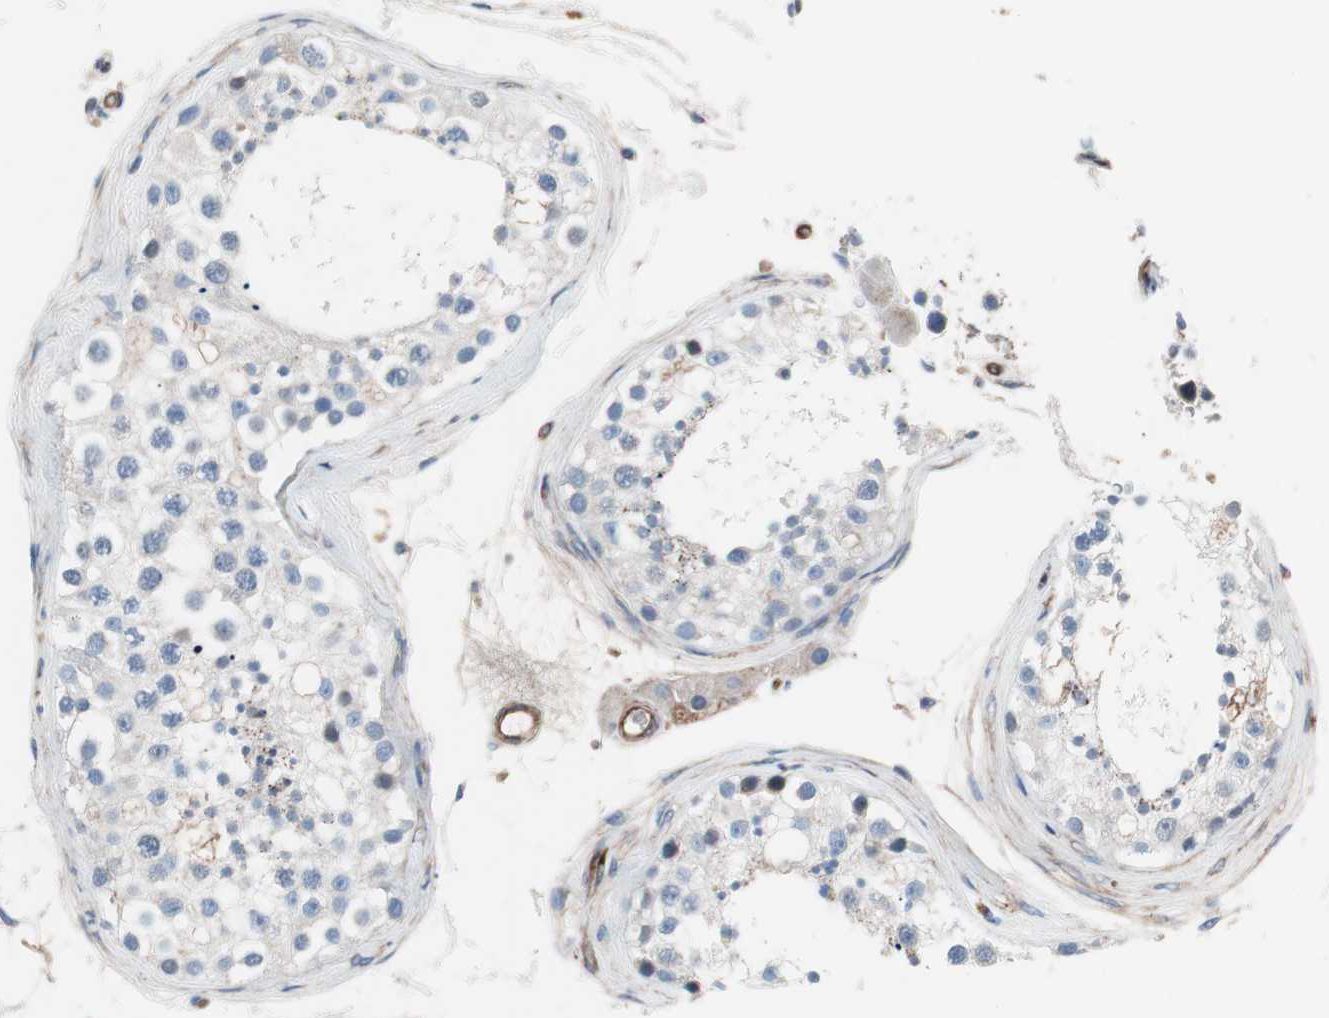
{"staining": {"intensity": "negative", "quantity": "none", "location": "none"}, "tissue": "testis", "cell_type": "Cells in seminiferous ducts", "image_type": "normal", "snomed": [{"axis": "morphology", "description": "Normal tissue, NOS"}, {"axis": "topography", "description": "Testis"}], "caption": "DAB immunohistochemical staining of unremarkable human testis exhibits no significant expression in cells in seminiferous ducts. The staining was performed using DAB to visualize the protein expression in brown, while the nuclei were stained in blue with hematoxylin (Magnification: 20x).", "gene": "GPR160", "patient": {"sex": "male", "age": 68}}